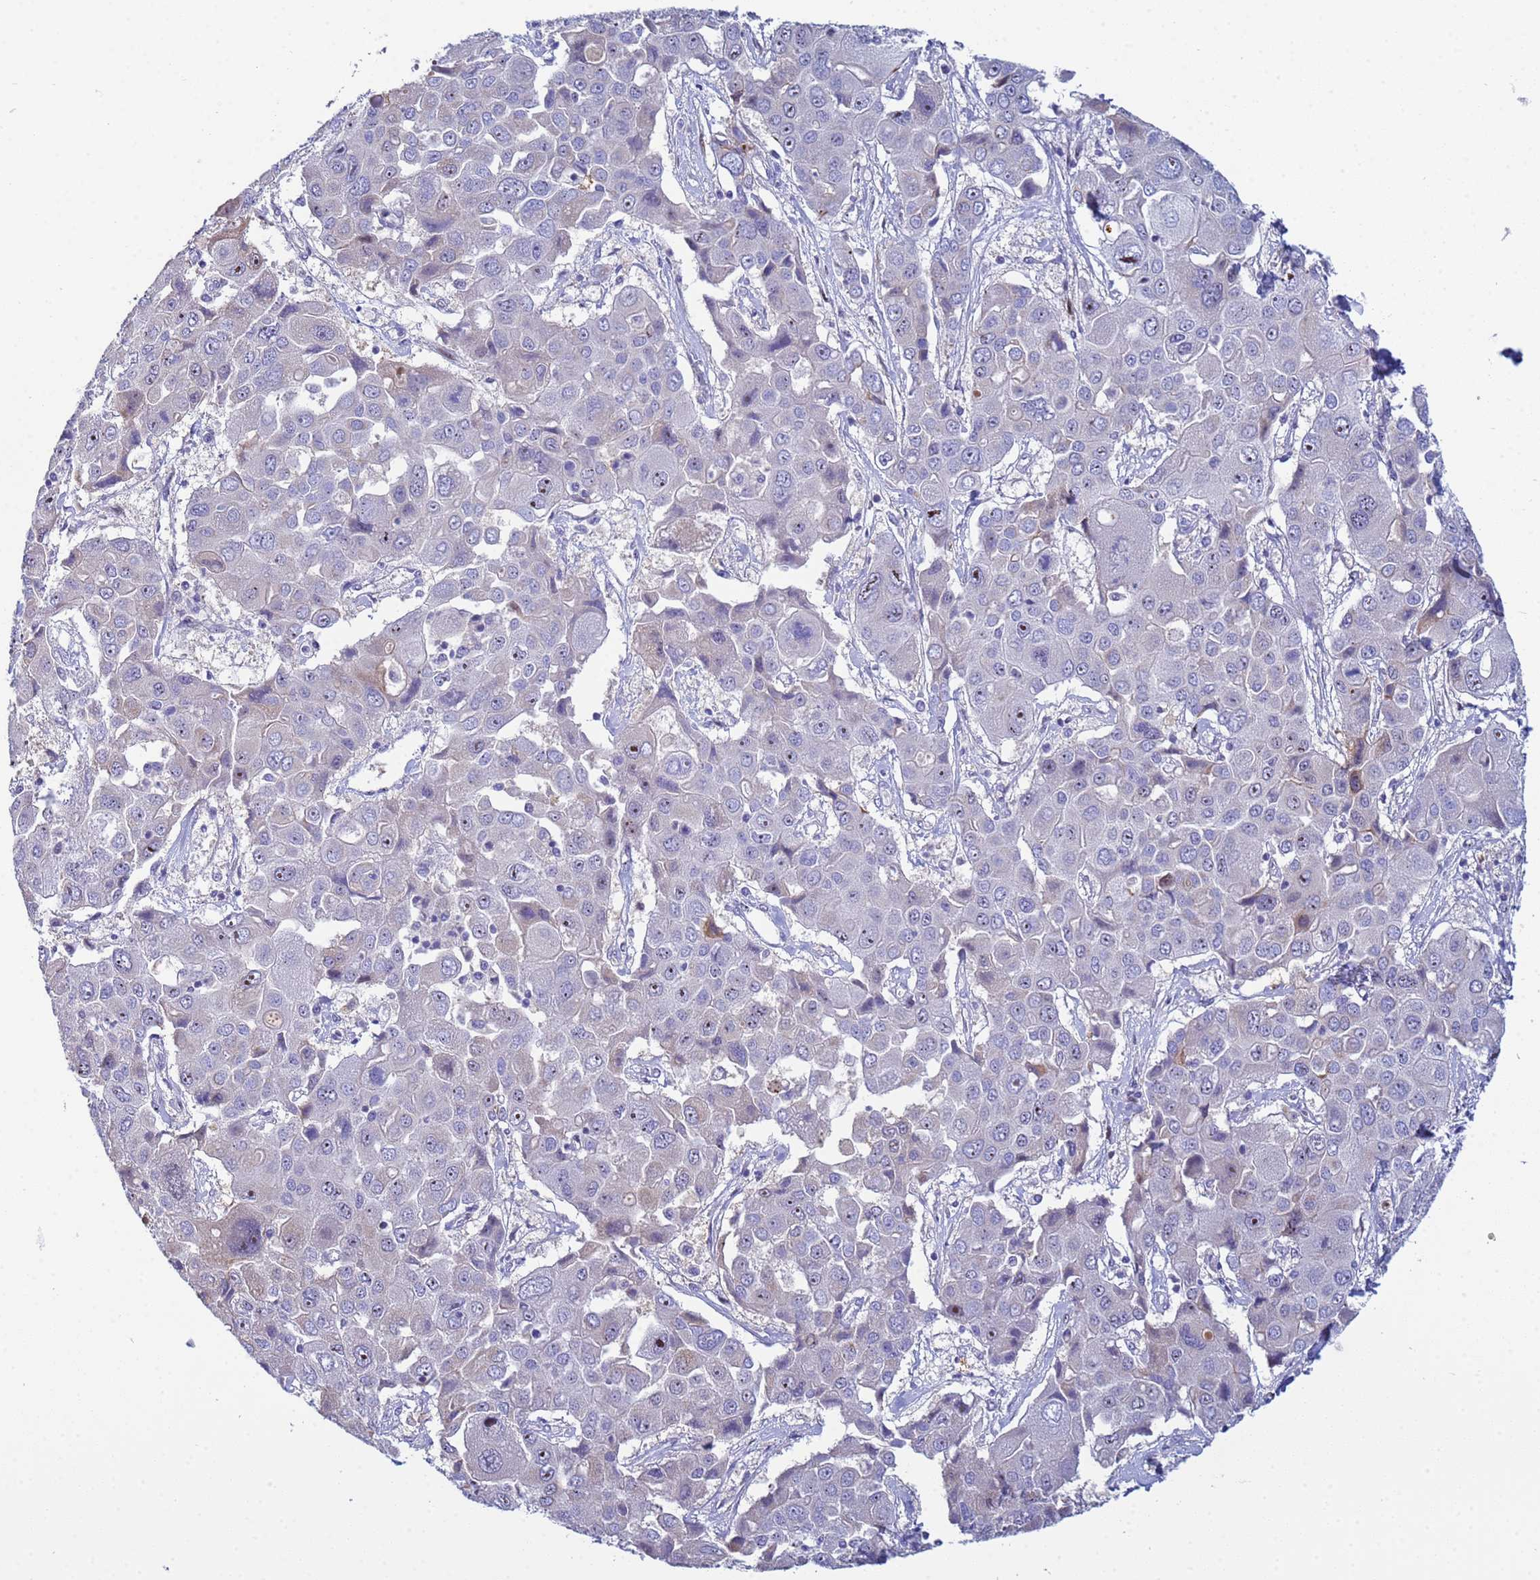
{"staining": {"intensity": "moderate", "quantity": "<25%", "location": "nuclear"}, "tissue": "liver cancer", "cell_type": "Tumor cells", "image_type": "cancer", "snomed": [{"axis": "morphology", "description": "Cholangiocarcinoma"}, {"axis": "topography", "description": "Liver"}], "caption": "A high-resolution photomicrograph shows immunohistochemistry staining of liver cancer (cholangiocarcinoma), which shows moderate nuclear positivity in approximately <25% of tumor cells. (IHC, brightfield microscopy, high magnification).", "gene": "PPP6R1", "patient": {"sex": "male", "age": 67}}